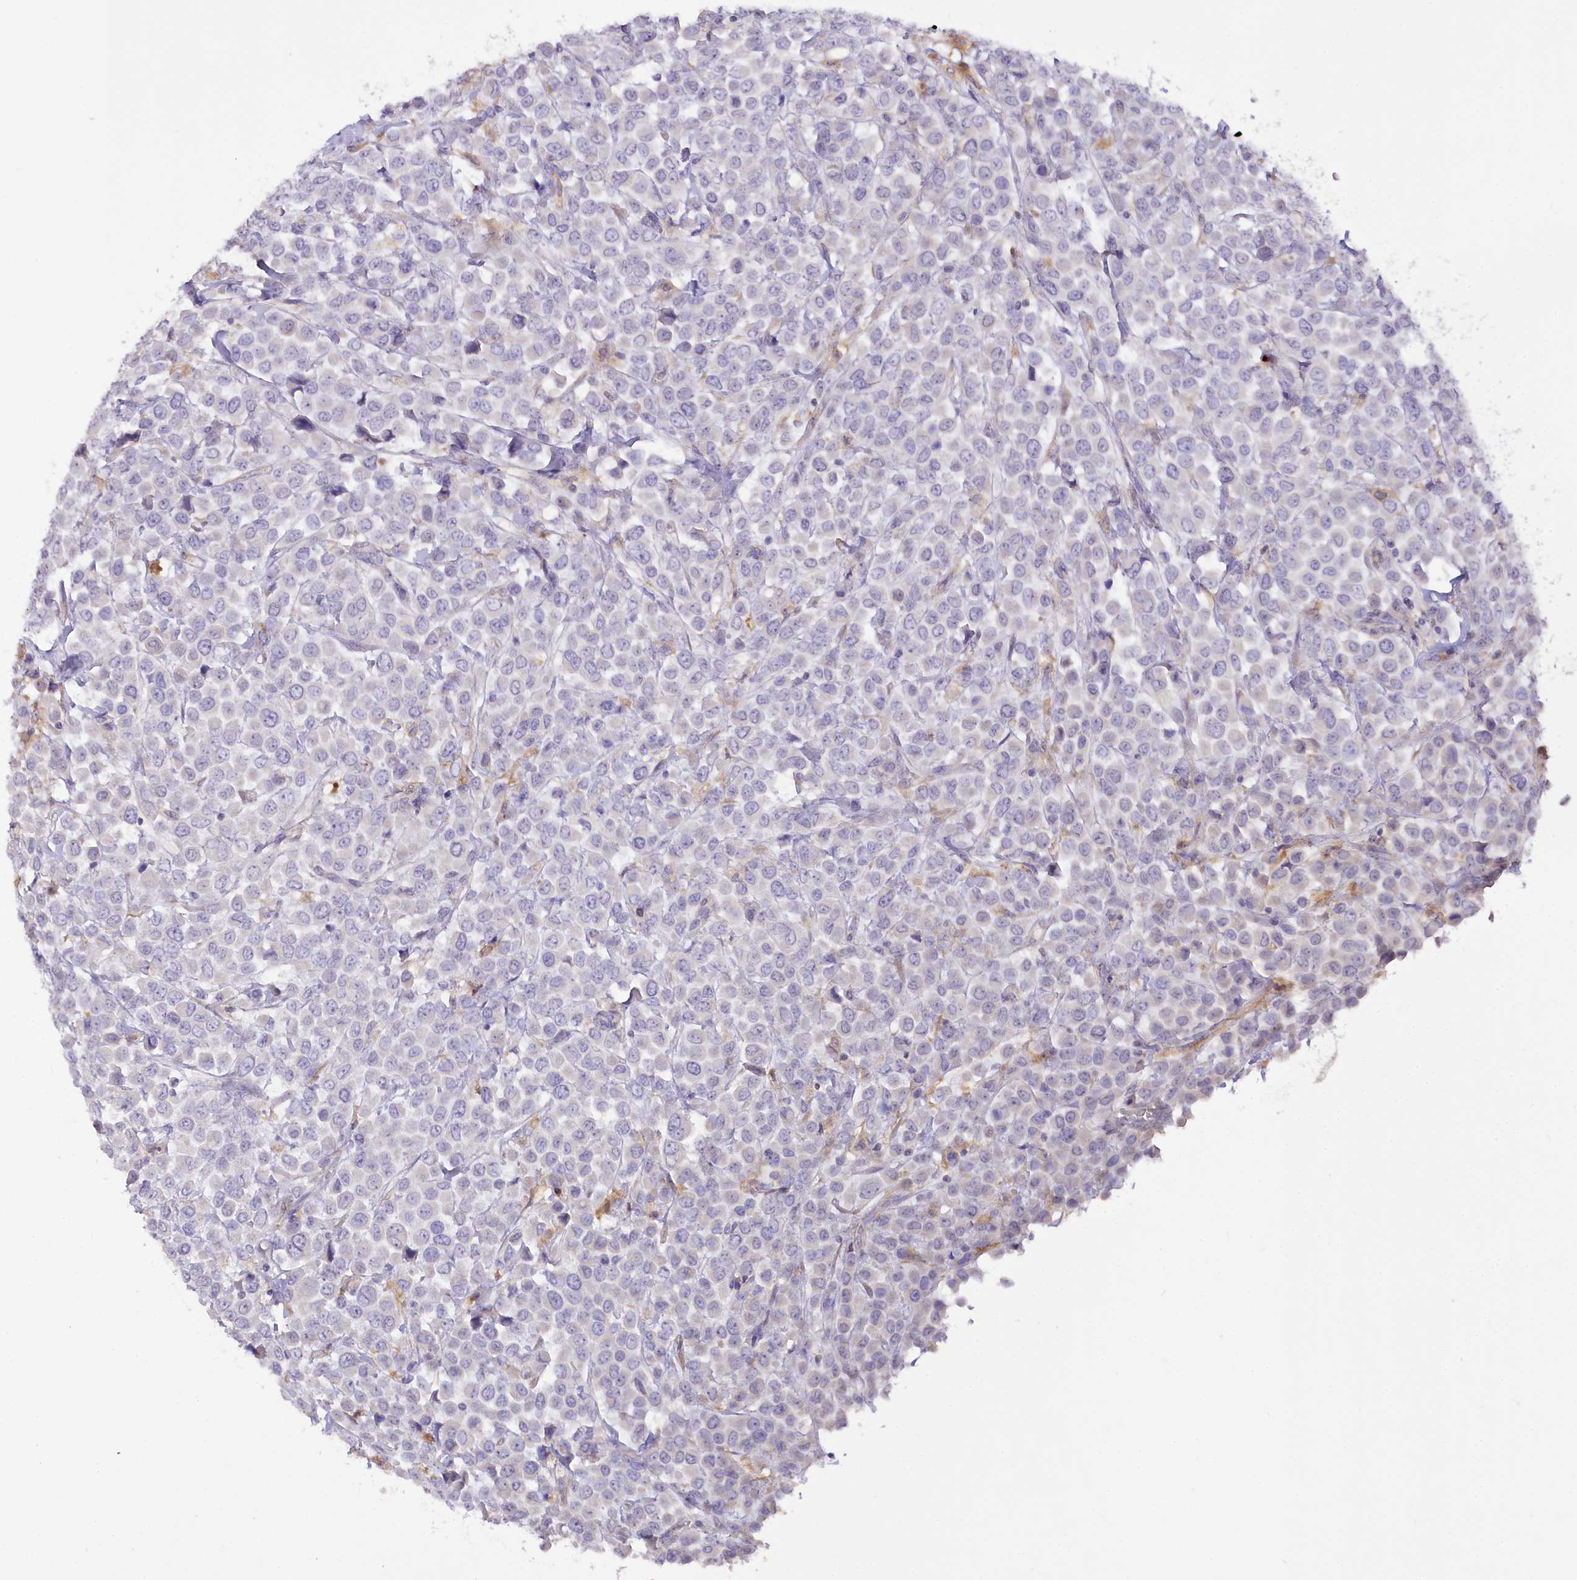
{"staining": {"intensity": "negative", "quantity": "none", "location": "none"}, "tissue": "breast cancer", "cell_type": "Tumor cells", "image_type": "cancer", "snomed": [{"axis": "morphology", "description": "Duct carcinoma"}, {"axis": "topography", "description": "Breast"}], "caption": "Breast cancer (infiltrating ductal carcinoma) stained for a protein using immunohistochemistry (IHC) demonstrates no expression tumor cells.", "gene": "DPYD", "patient": {"sex": "female", "age": 61}}